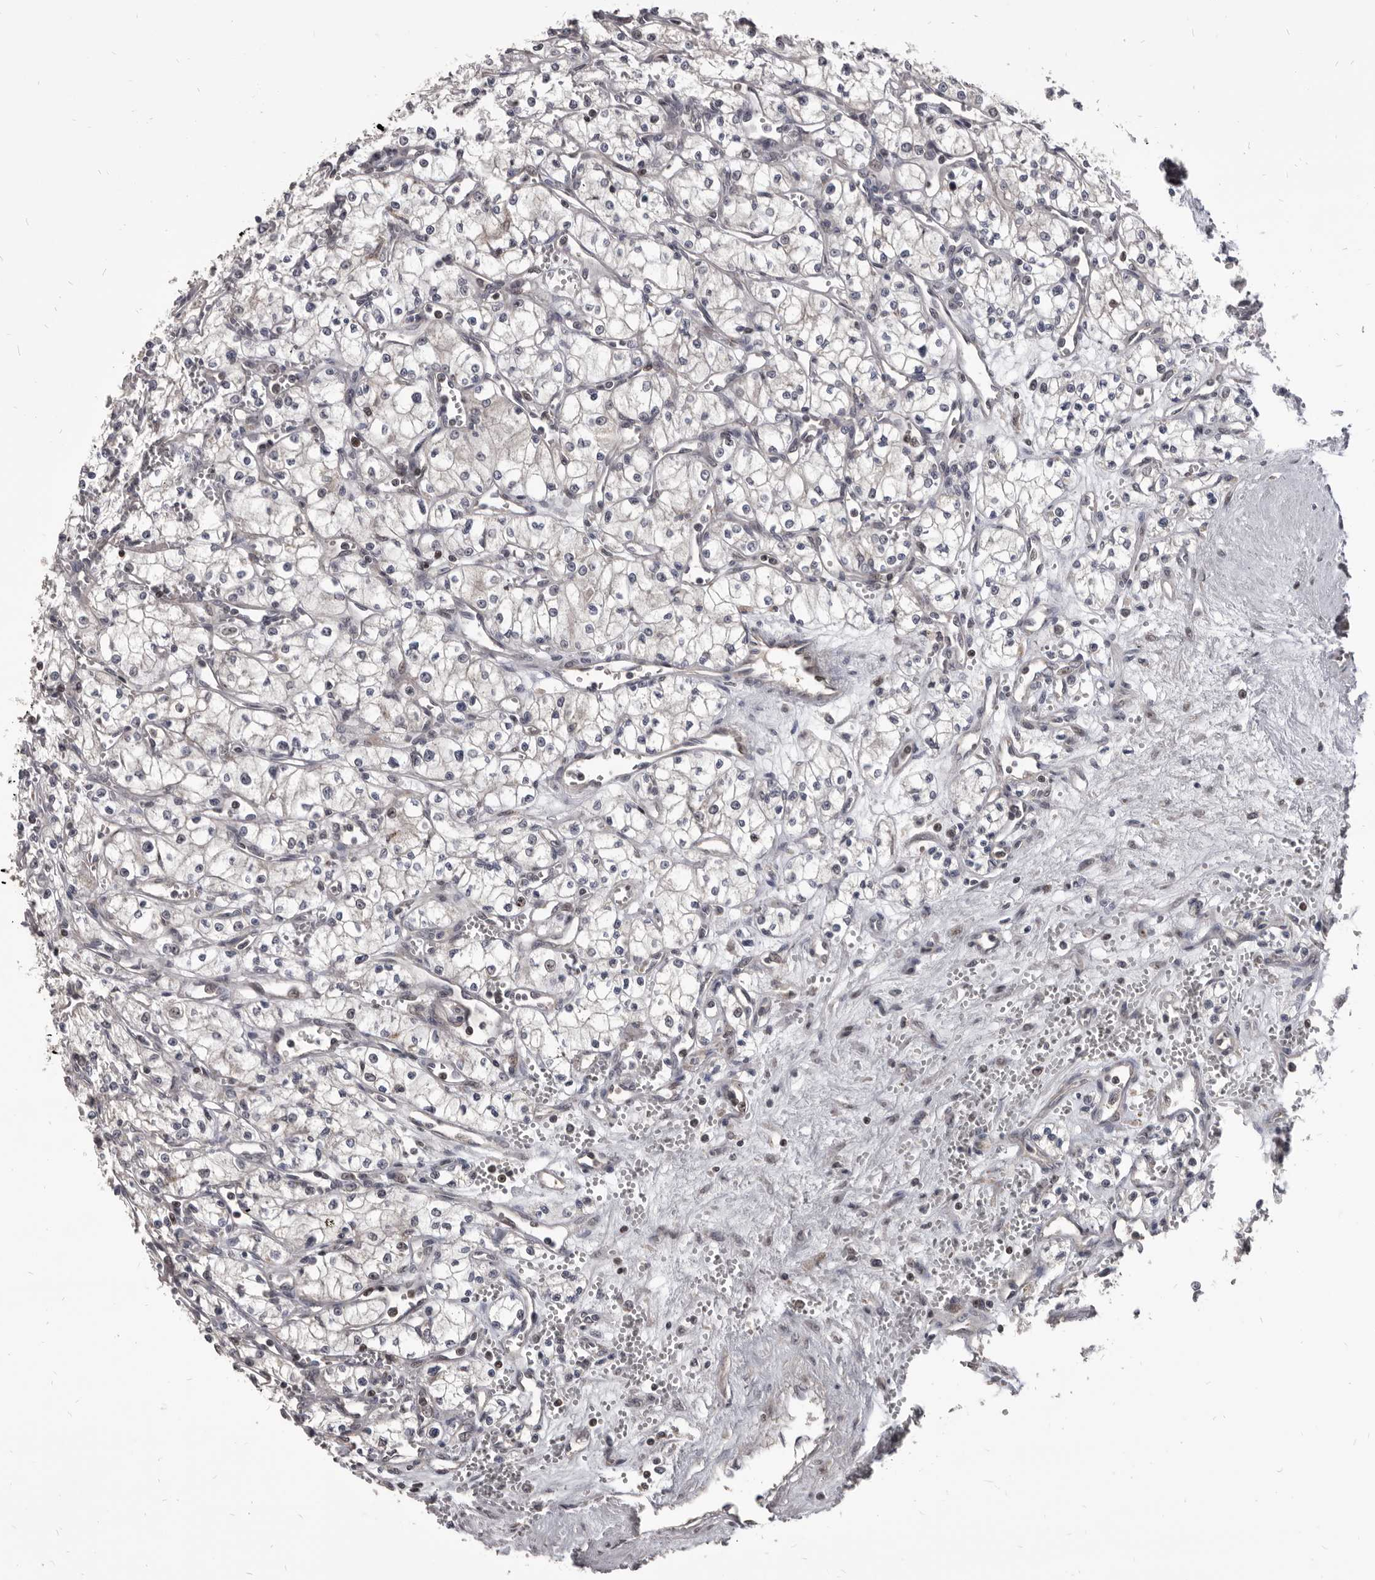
{"staining": {"intensity": "negative", "quantity": "none", "location": "none"}, "tissue": "renal cancer", "cell_type": "Tumor cells", "image_type": "cancer", "snomed": [{"axis": "morphology", "description": "Adenocarcinoma, NOS"}, {"axis": "topography", "description": "Kidney"}], "caption": "Histopathology image shows no significant protein expression in tumor cells of adenocarcinoma (renal).", "gene": "MAP3K14", "patient": {"sex": "male", "age": 59}}